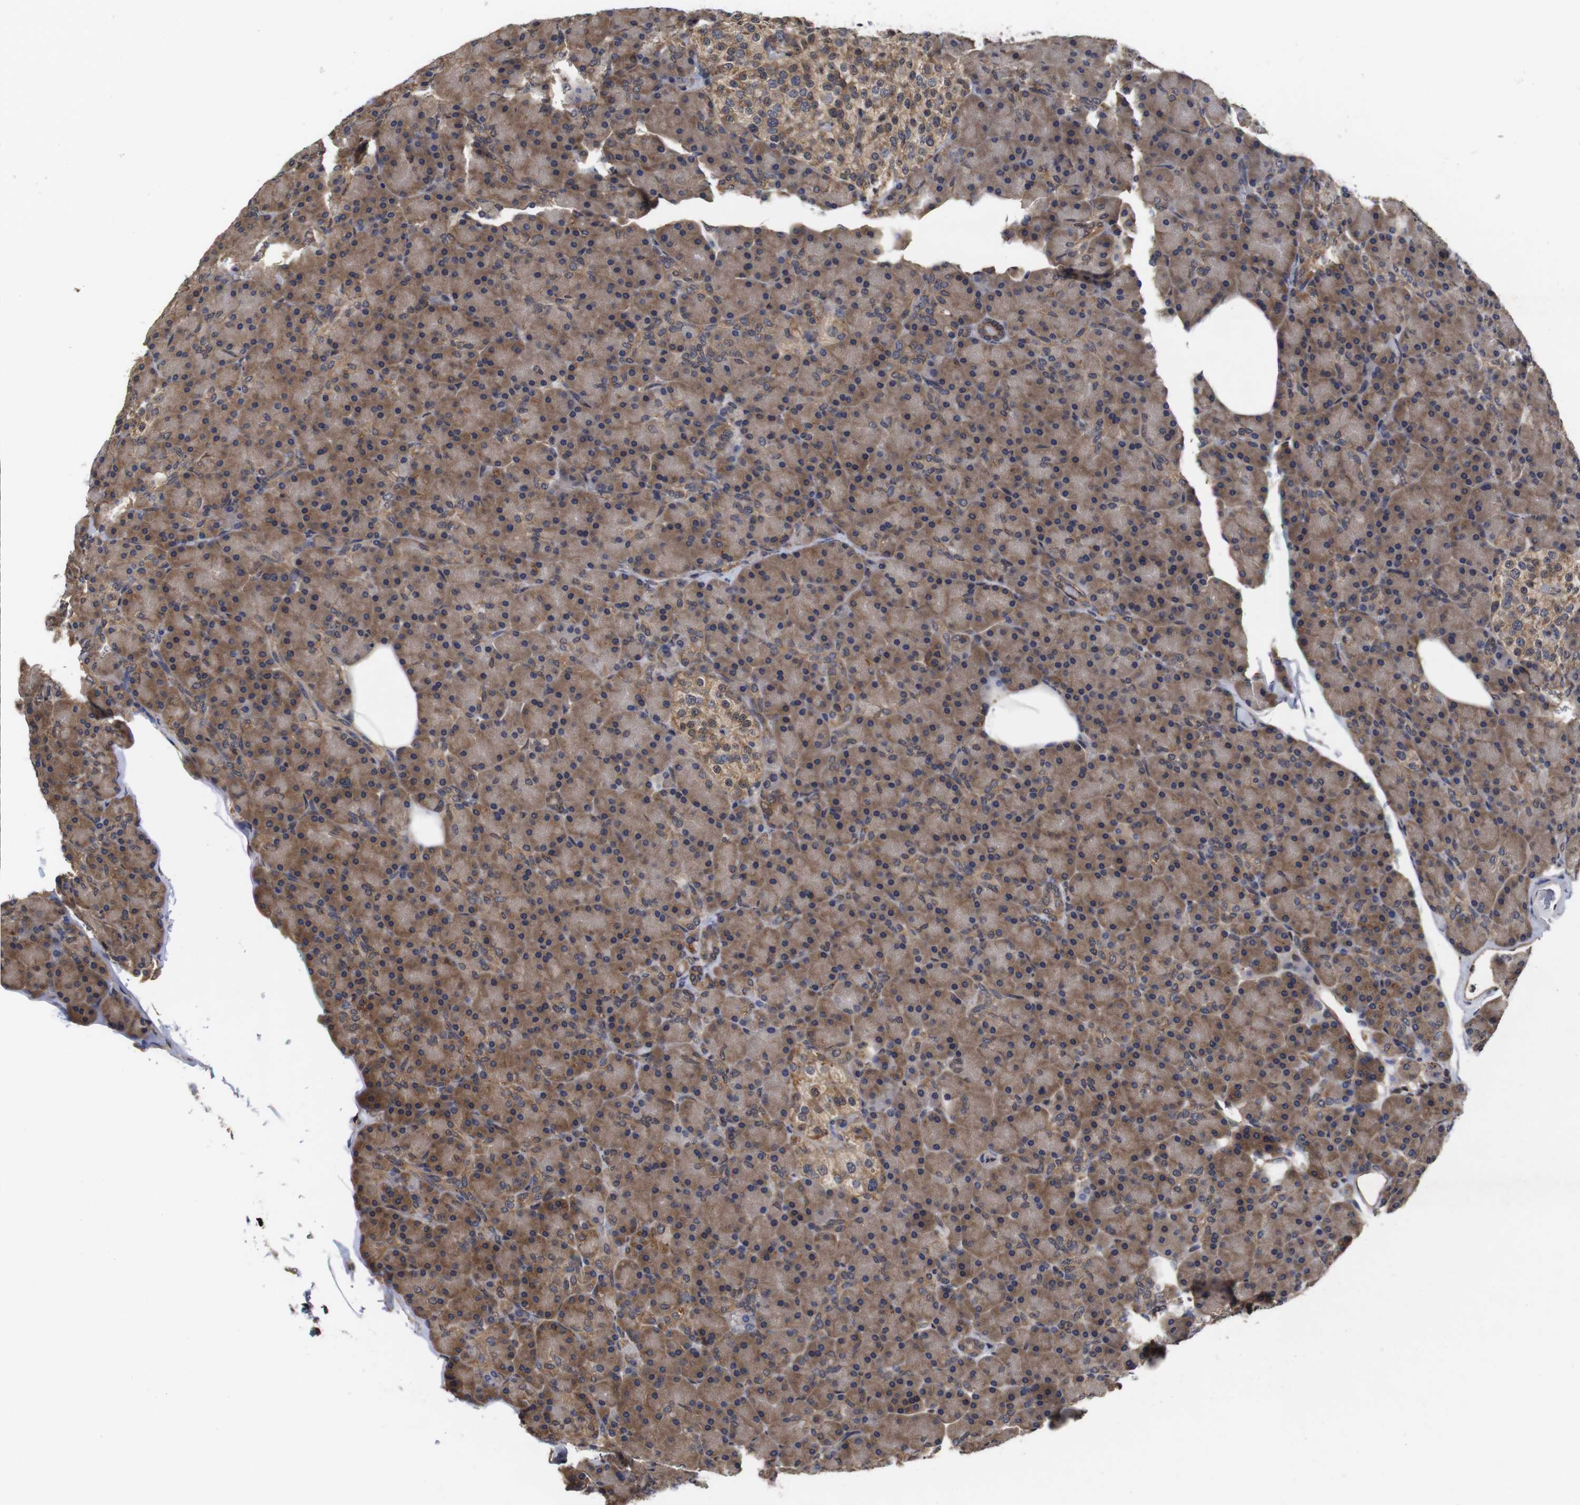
{"staining": {"intensity": "moderate", "quantity": ">75%", "location": "cytoplasmic/membranous"}, "tissue": "pancreas", "cell_type": "Exocrine glandular cells", "image_type": "normal", "snomed": [{"axis": "morphology", "description": "Normal tissue, NOS"}, {"axis": "topography", "description": "Pancreas"}], "caption": "Immunohistochemistry (DAB (3,3'-diaminobenzidine)) staining of normal human pancreas demonstrates moderate cytoplasmic/membranous protein positivity in approximately >75% of exocrine glandular cells.", "gene": "SUMO3", "patient": {"sex": "female", "age": 43}}